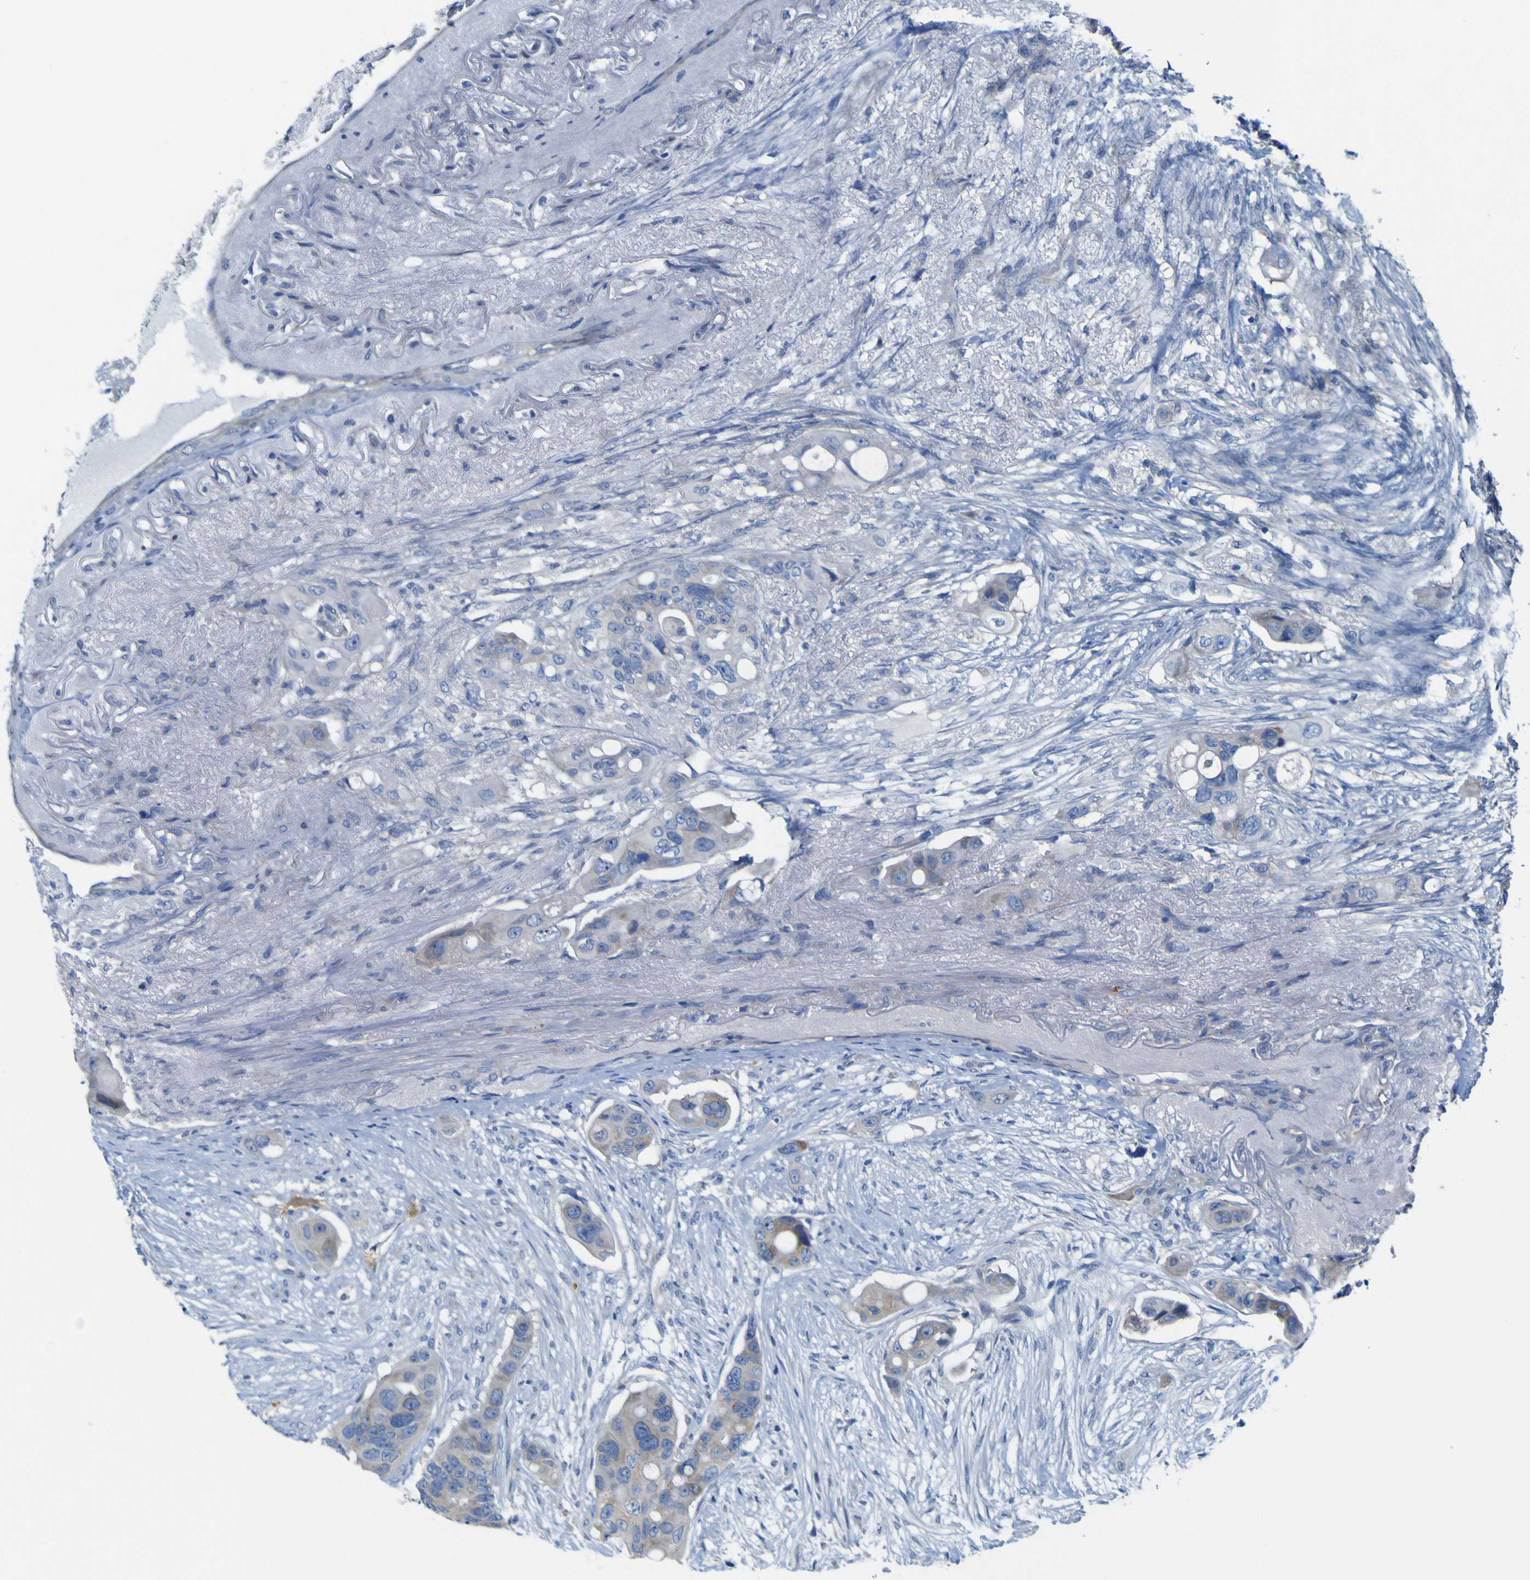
{"staining": {"intensity": "negative", "quantity": "none", "location": "none"}, "tissue": "colorectal cancer", "cell_type": "Tumor cells", "image_type": "cancer", "snomed": [{"axis": "morphology", "description": "Adenocarcinoma, NOS"}, {"axis": "topography", "description": "Colon"}], "caption": "Human colorectal adenocarcinoma stained for a protein using IHC demonstrates no expression in tumor cells.", "gene": "MYEOV", "patient": {"sex": "female", "age": 57}}